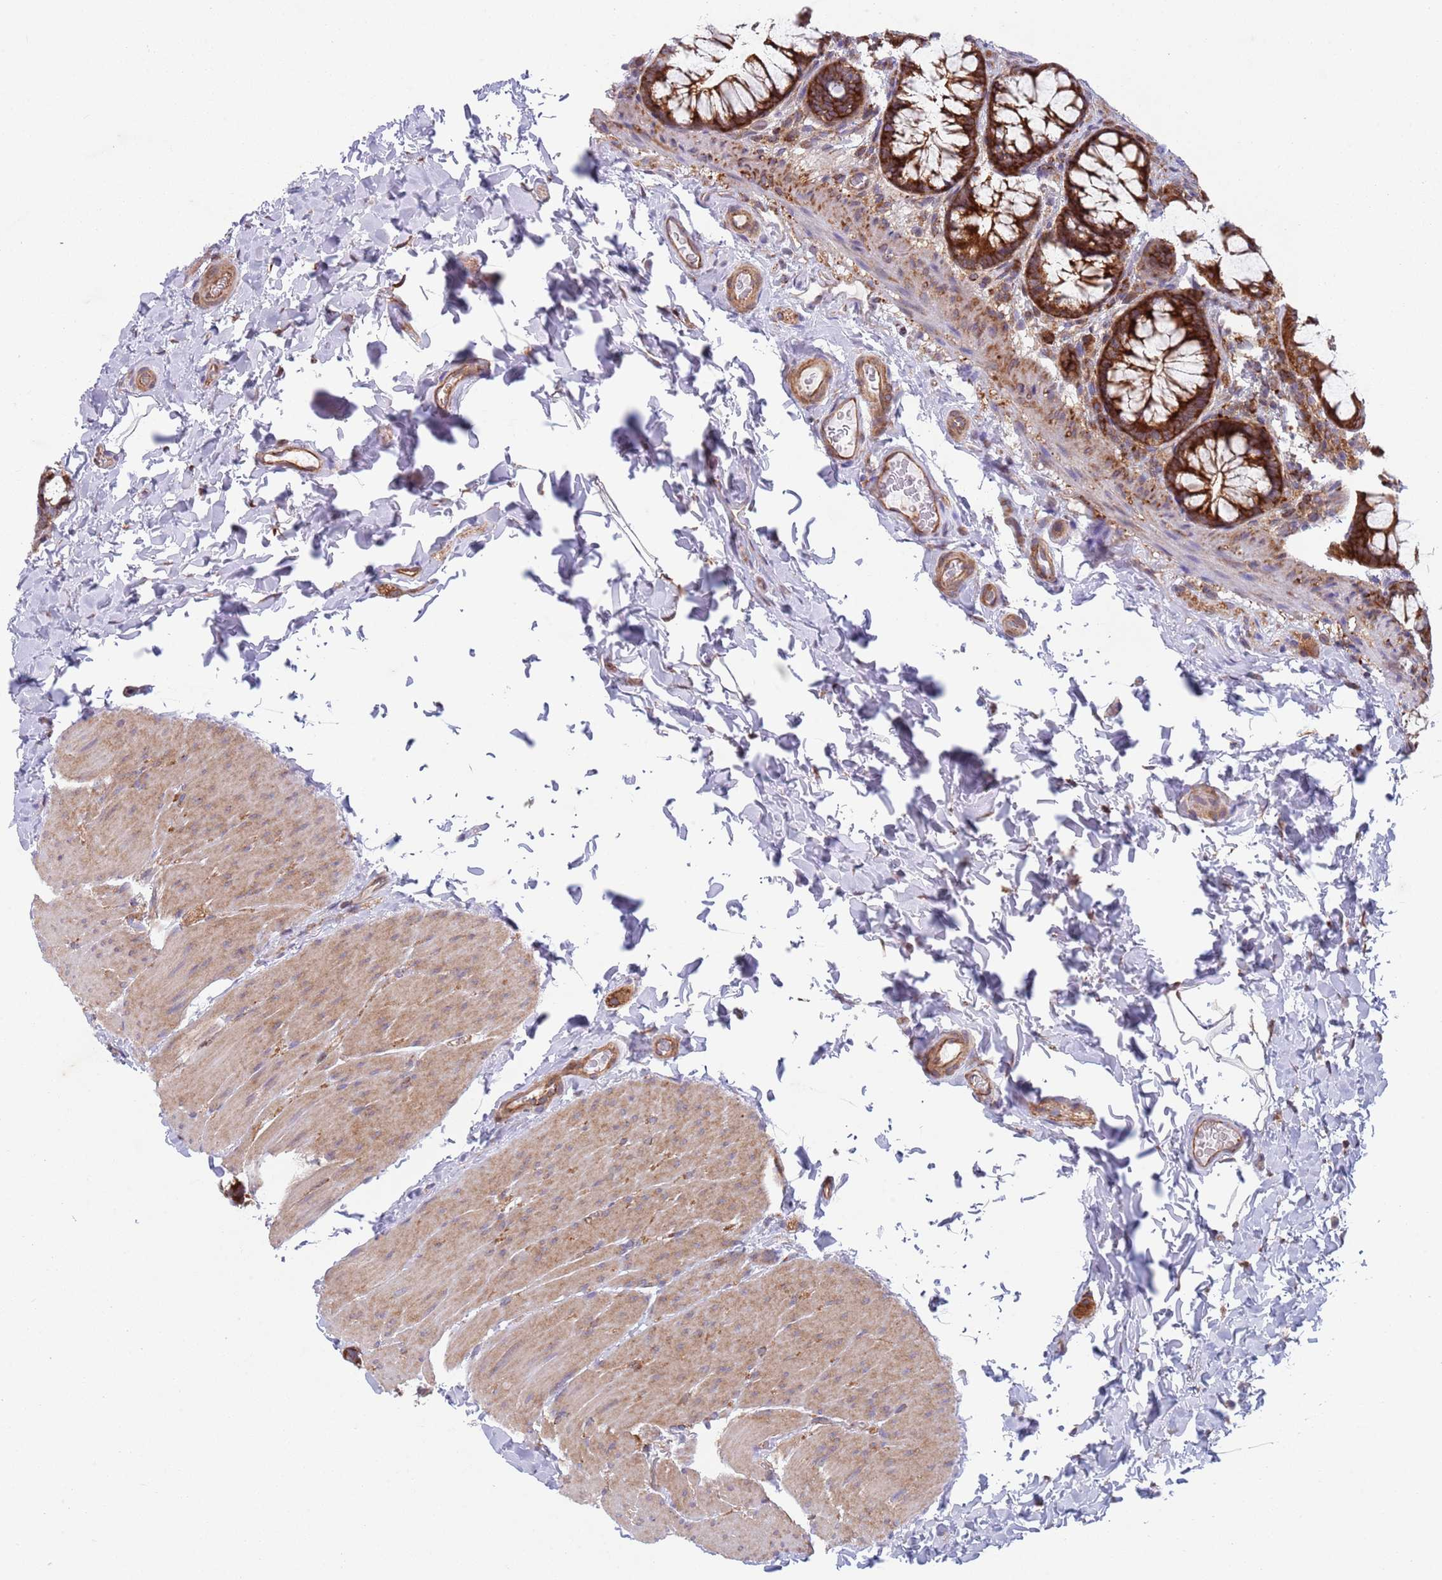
{"staining": {"intensity": "moderate", "quantity": ">75%", "location": "cytoplasmic/membranous"}, "tissue": "colon", "cell_type": "Endothelial cells", "image_type": "normal", "snomed": [{"axis": "morphology", "description": "Normal tissue, NOS"}, {"axis": "topography", "description": "Colon"}], "caption": "Endothelial cells display medium levels of moderate cytoplasmic/membranous expression in approximately >75% of cells in unremarkable colon.", "gene": "ZMYM5", "patient": {"sex": "male", "age": 46}}